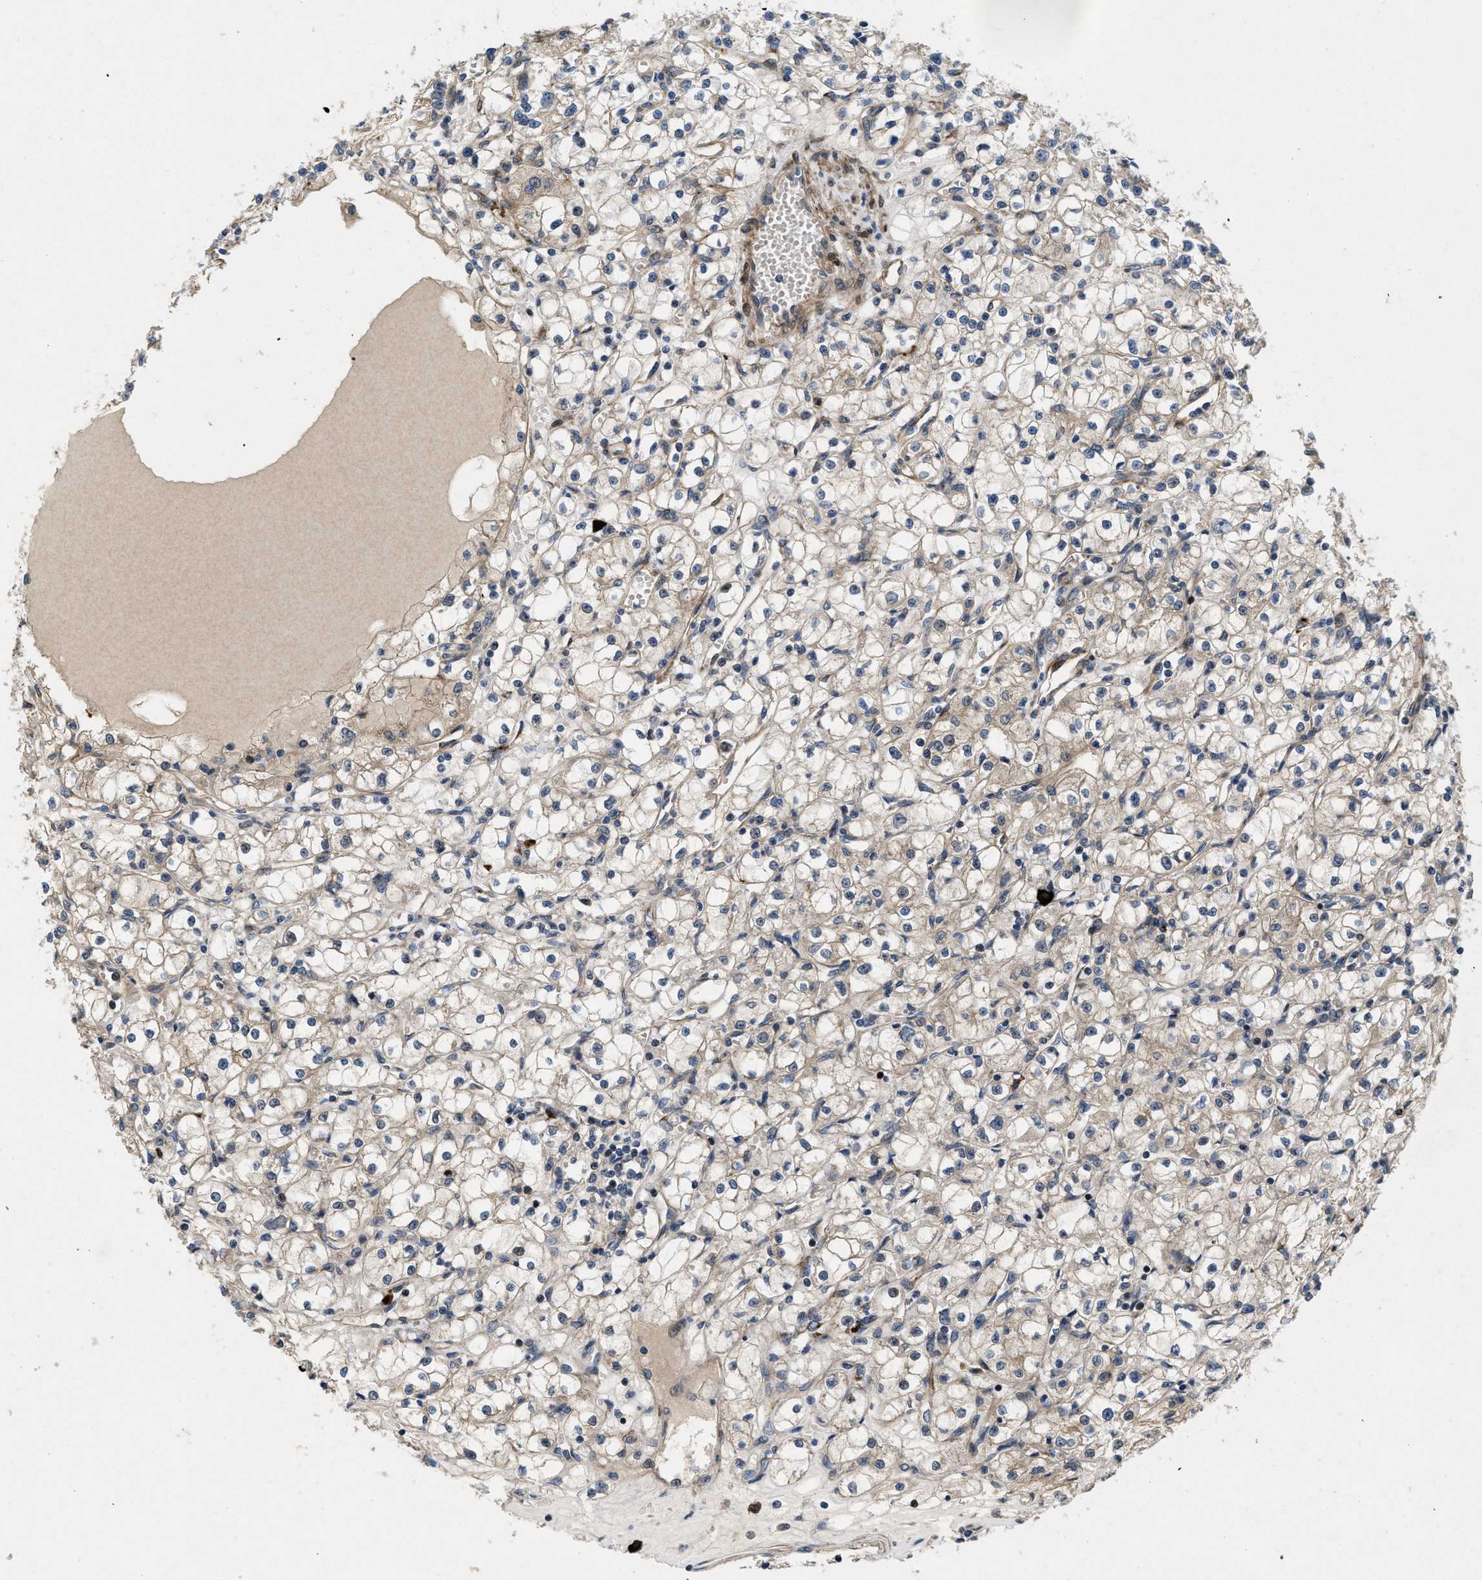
{"staining": {"intensity": "weak", "quantity": "<25%", "location": "cytoplasmic/membranous"}, "tissue": "renal cancer", "cell_type": "Tumor cells", "image_type": "cancer", "snomed": [{"axis": "morphology", "description": "Adenocarcinoma, NOS"}, {"axis": "topography", "description": "Kidney"}], "caption": "Histopathology image shows no significant protein expression in tumor cells of renal cancer.", "gene": "HSPA12B", "patient": {"sex": "male", "age": 56}}